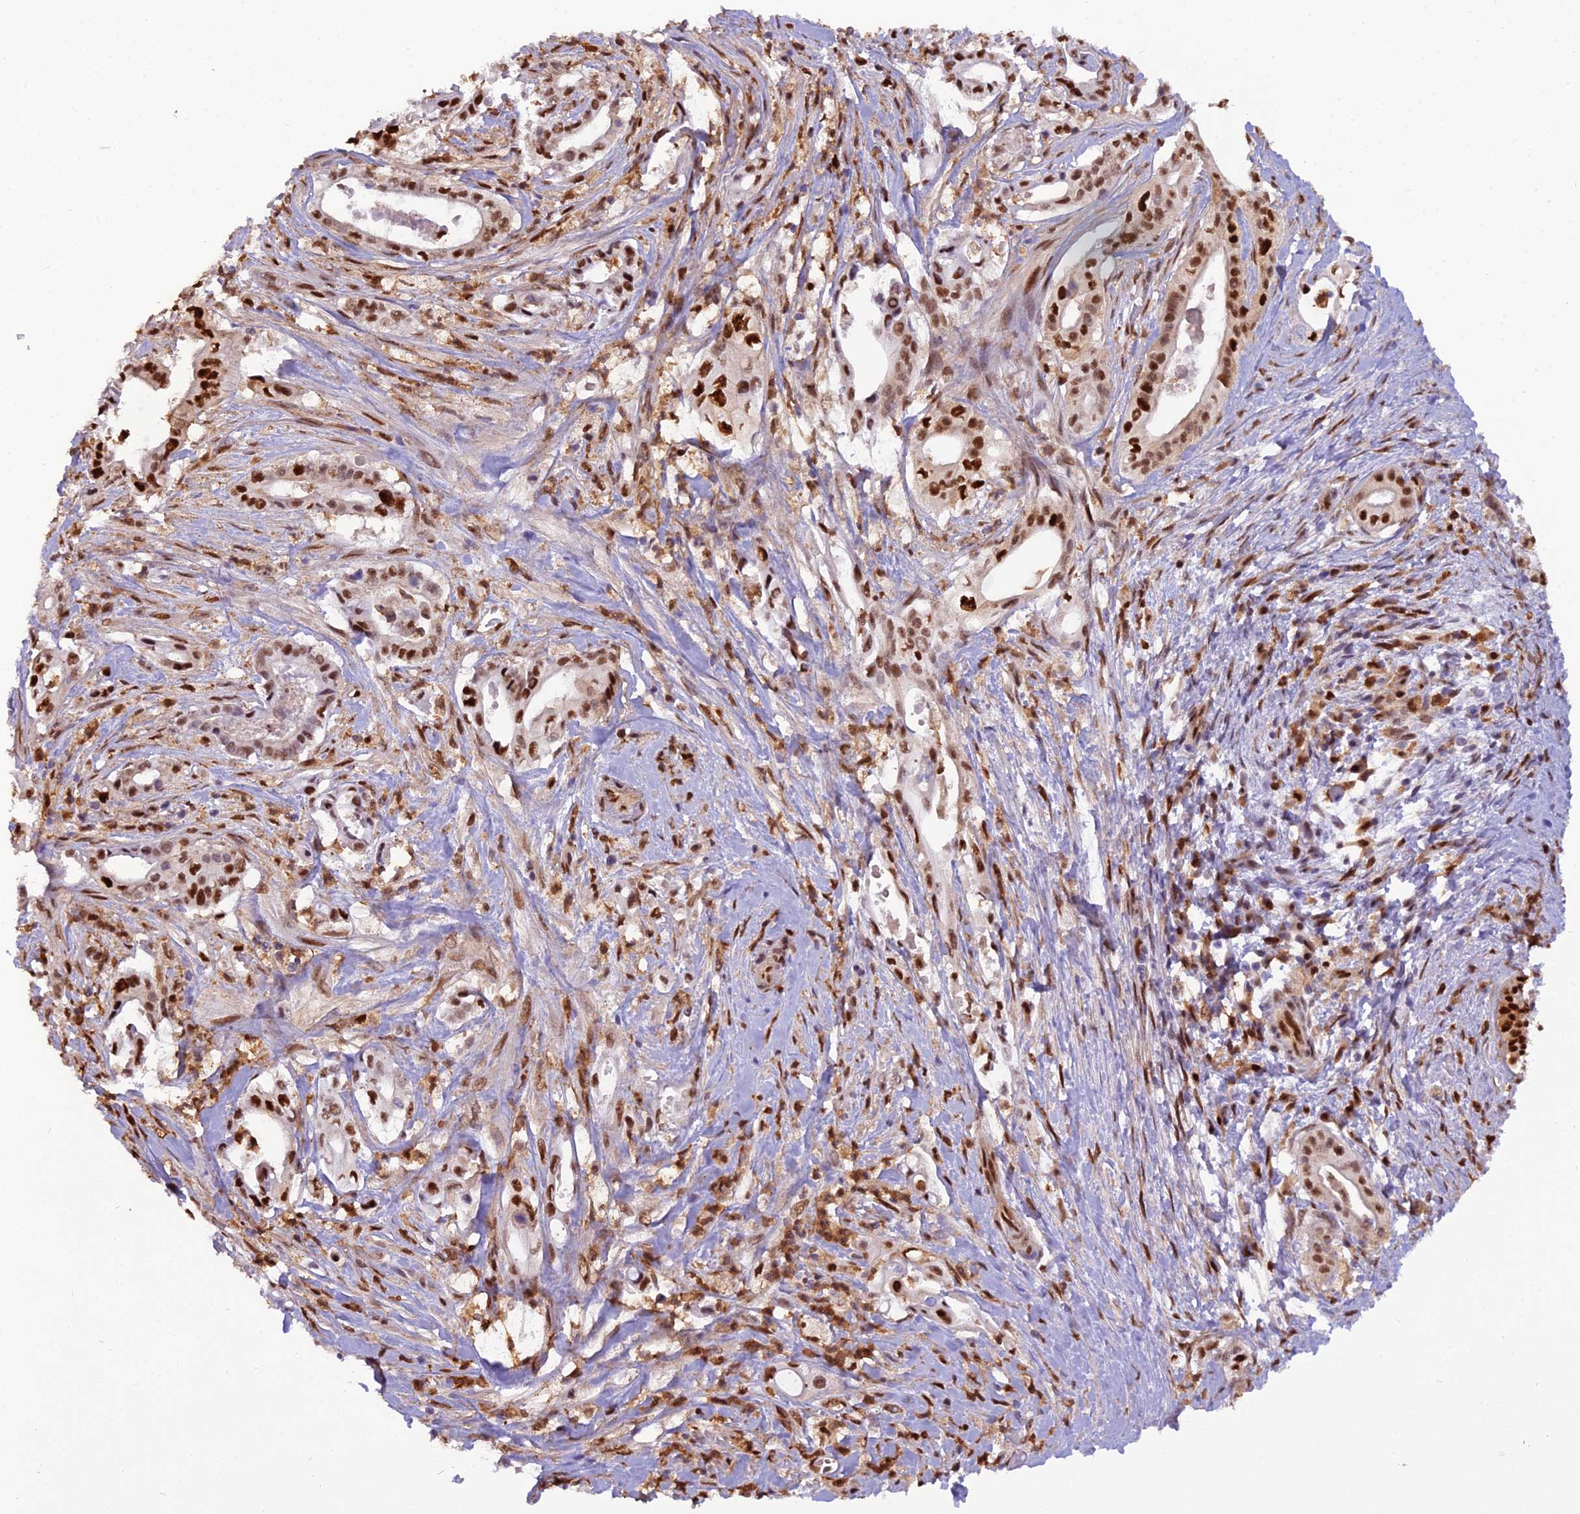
{"staining": {"intensity": "strong", "quantity": ">75%", "location": "nuclear"}, "tissue": "pancreatic cancer", "cell_type": "Tumor cells", "image_type": "cancer", "snomed": [{"axis": "morphology", "description": "Adenocarcinoma, NOS"}, {"axis": "topography", "description": "Pancreas"}], "caption": "A brown stain labels strong nuclear expression of a protein in human pancreatic cancer tumor cells. (DAB (3,3'-diaminobenzidine) IHC with brightfield microscopy, high magnification).", "gene": "NPEPL1", "patient": {"sex": "female", "age": 77}}